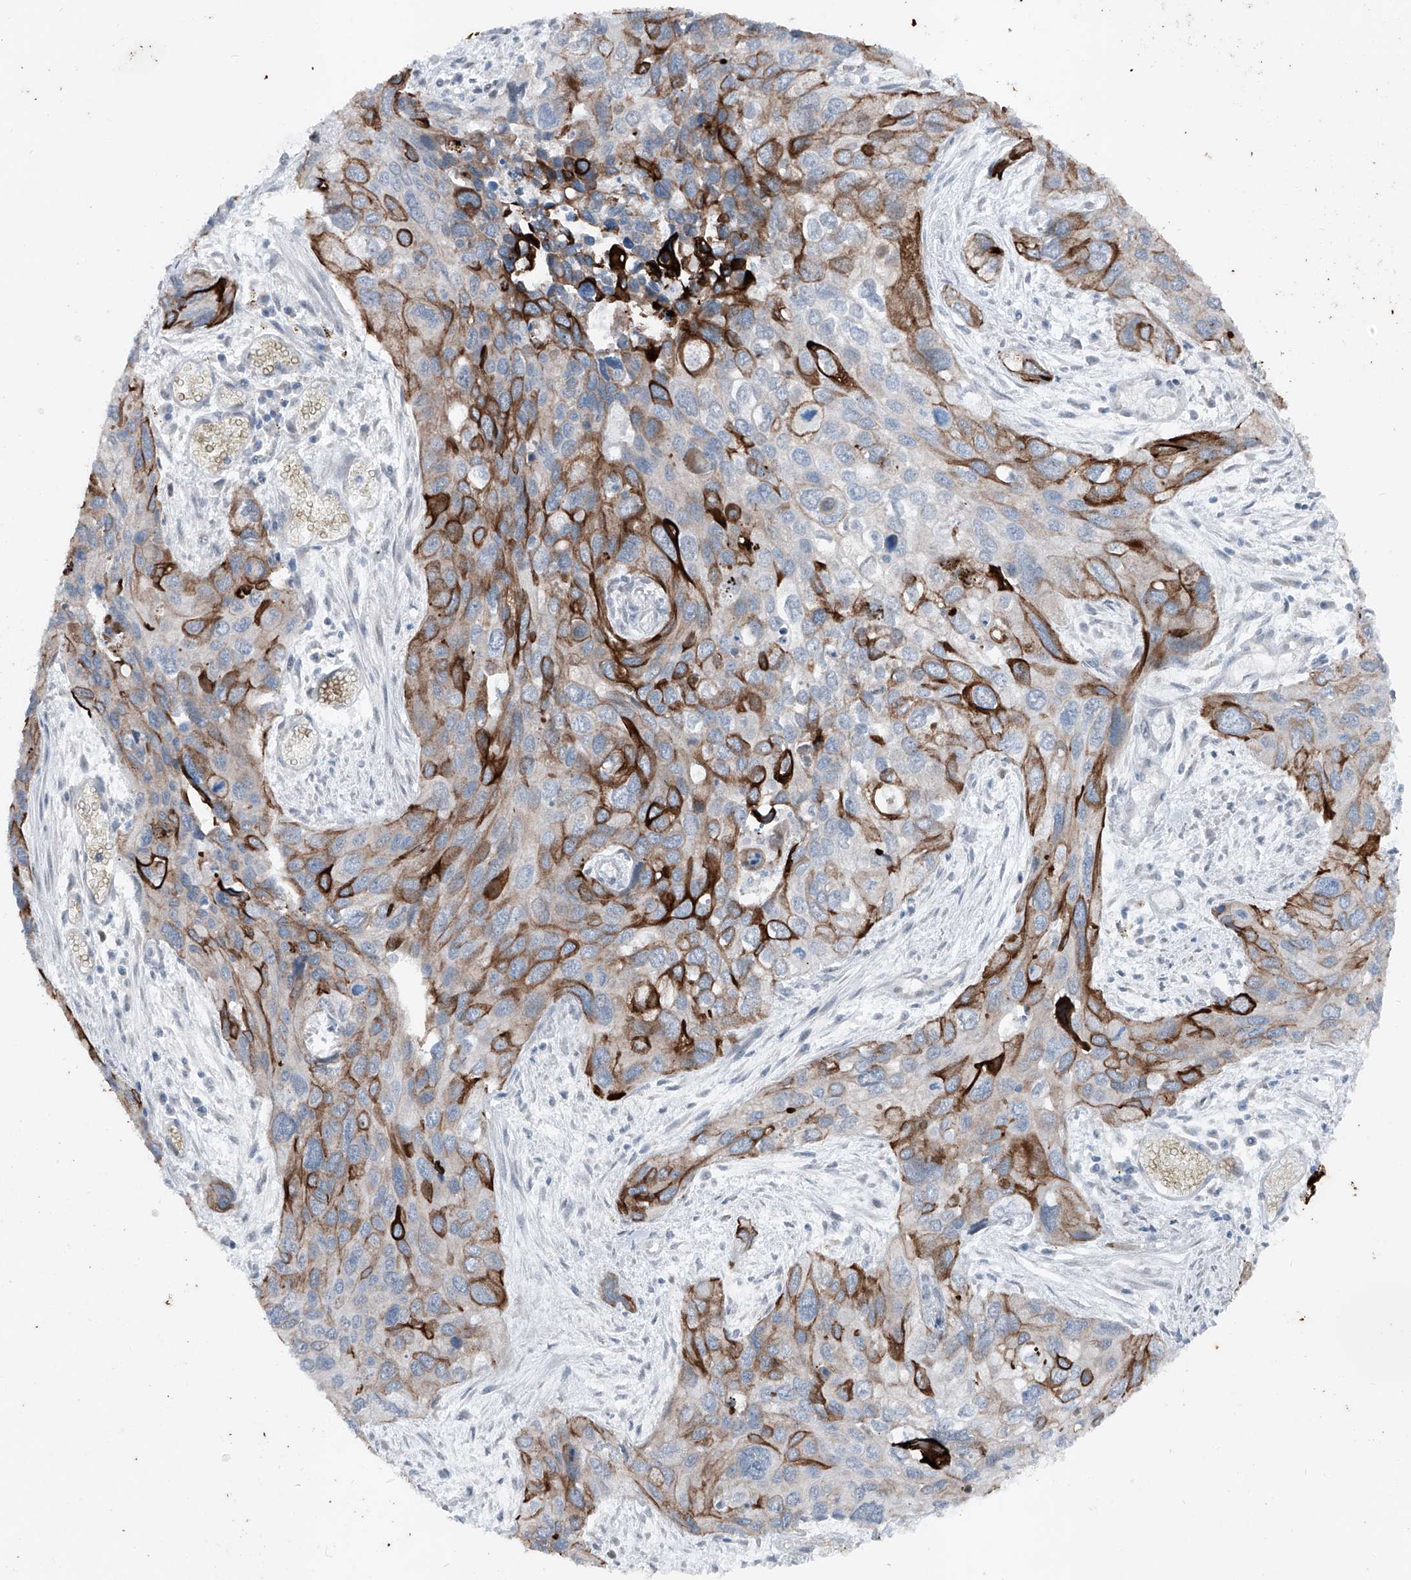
{"staining": {"intensity": "moderate", "quantity": "25%-75%", "location": "cytoplasmic/membranous"}, "tissue": "cervical cancer", "cell_type": "Tumor cells", "image_type": "cancer", "snomed": [{"axis": "morphology", "description": "Squamous cell carcinoma, NOS"}, {"axis": "topography", "description": "Cervix"}], "caption": "Immunohistochemical staining of human cervical cancer (squamous cell carcinoma) demonstrates medium levels of moderate cytoplasmic/membranous expression in approximately 25%-75% of tumor cells.", "gene": "DYRK1B", "patient": {"sex": "female", "age": 55}}